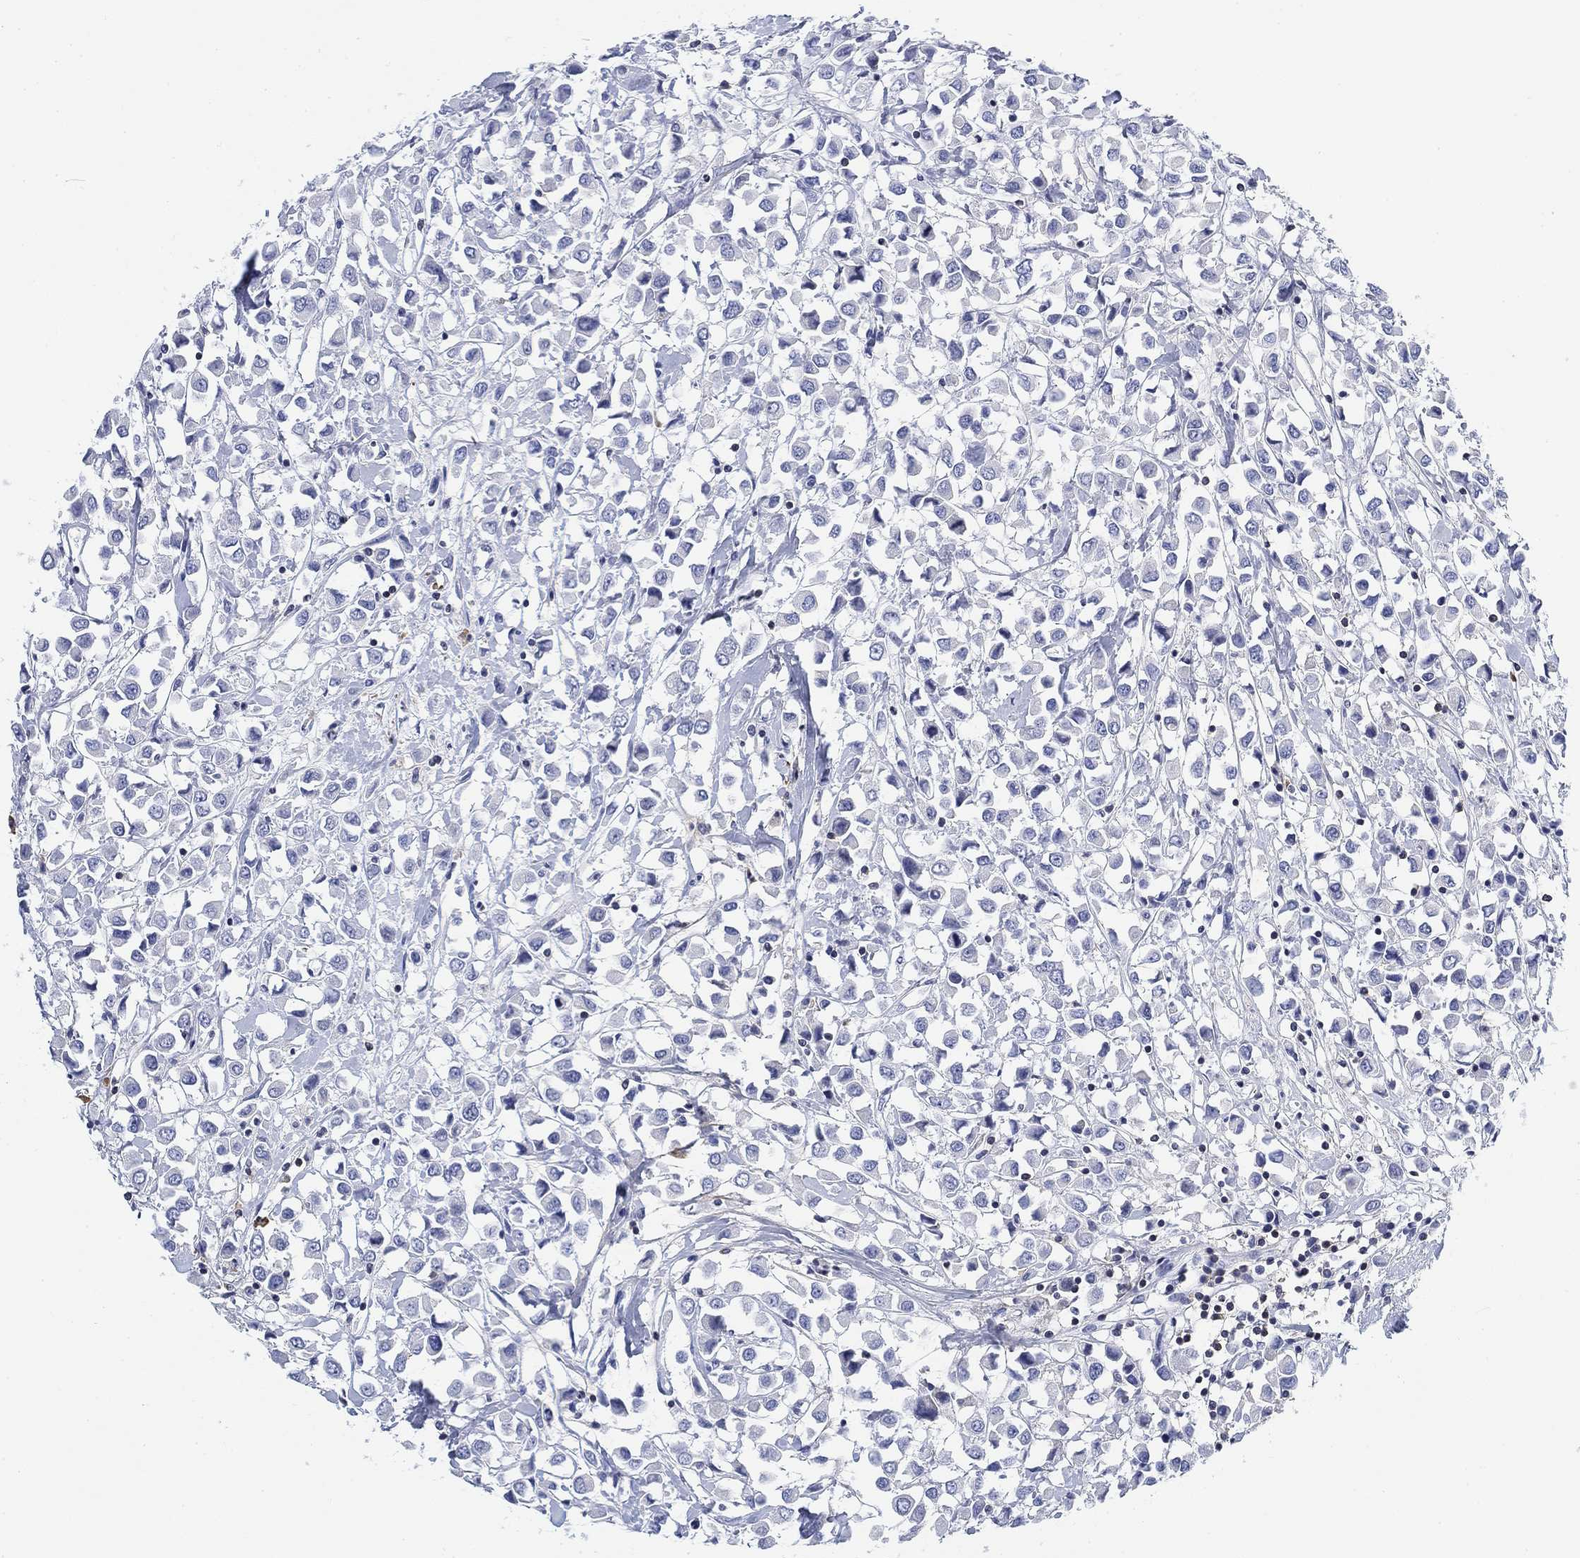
{"staining": {"intensity": "negative", "quantity": "none", "location": "none"}, "tissue": "breast cancer", "cell_type": "Tumor cells", "image_type": "cancer", "snomed": [{"axis": "morphology", "description": "Duct carcinoma"}, {"axis": "topography", "description": "Breast"}], "caption": "Immunohistochemistry image of human breast cancer stained for a protein (brown), which reveals no expression in tumor cells.", "gene": "FYB1", "patient": {"sex": "female", "age": 61}}